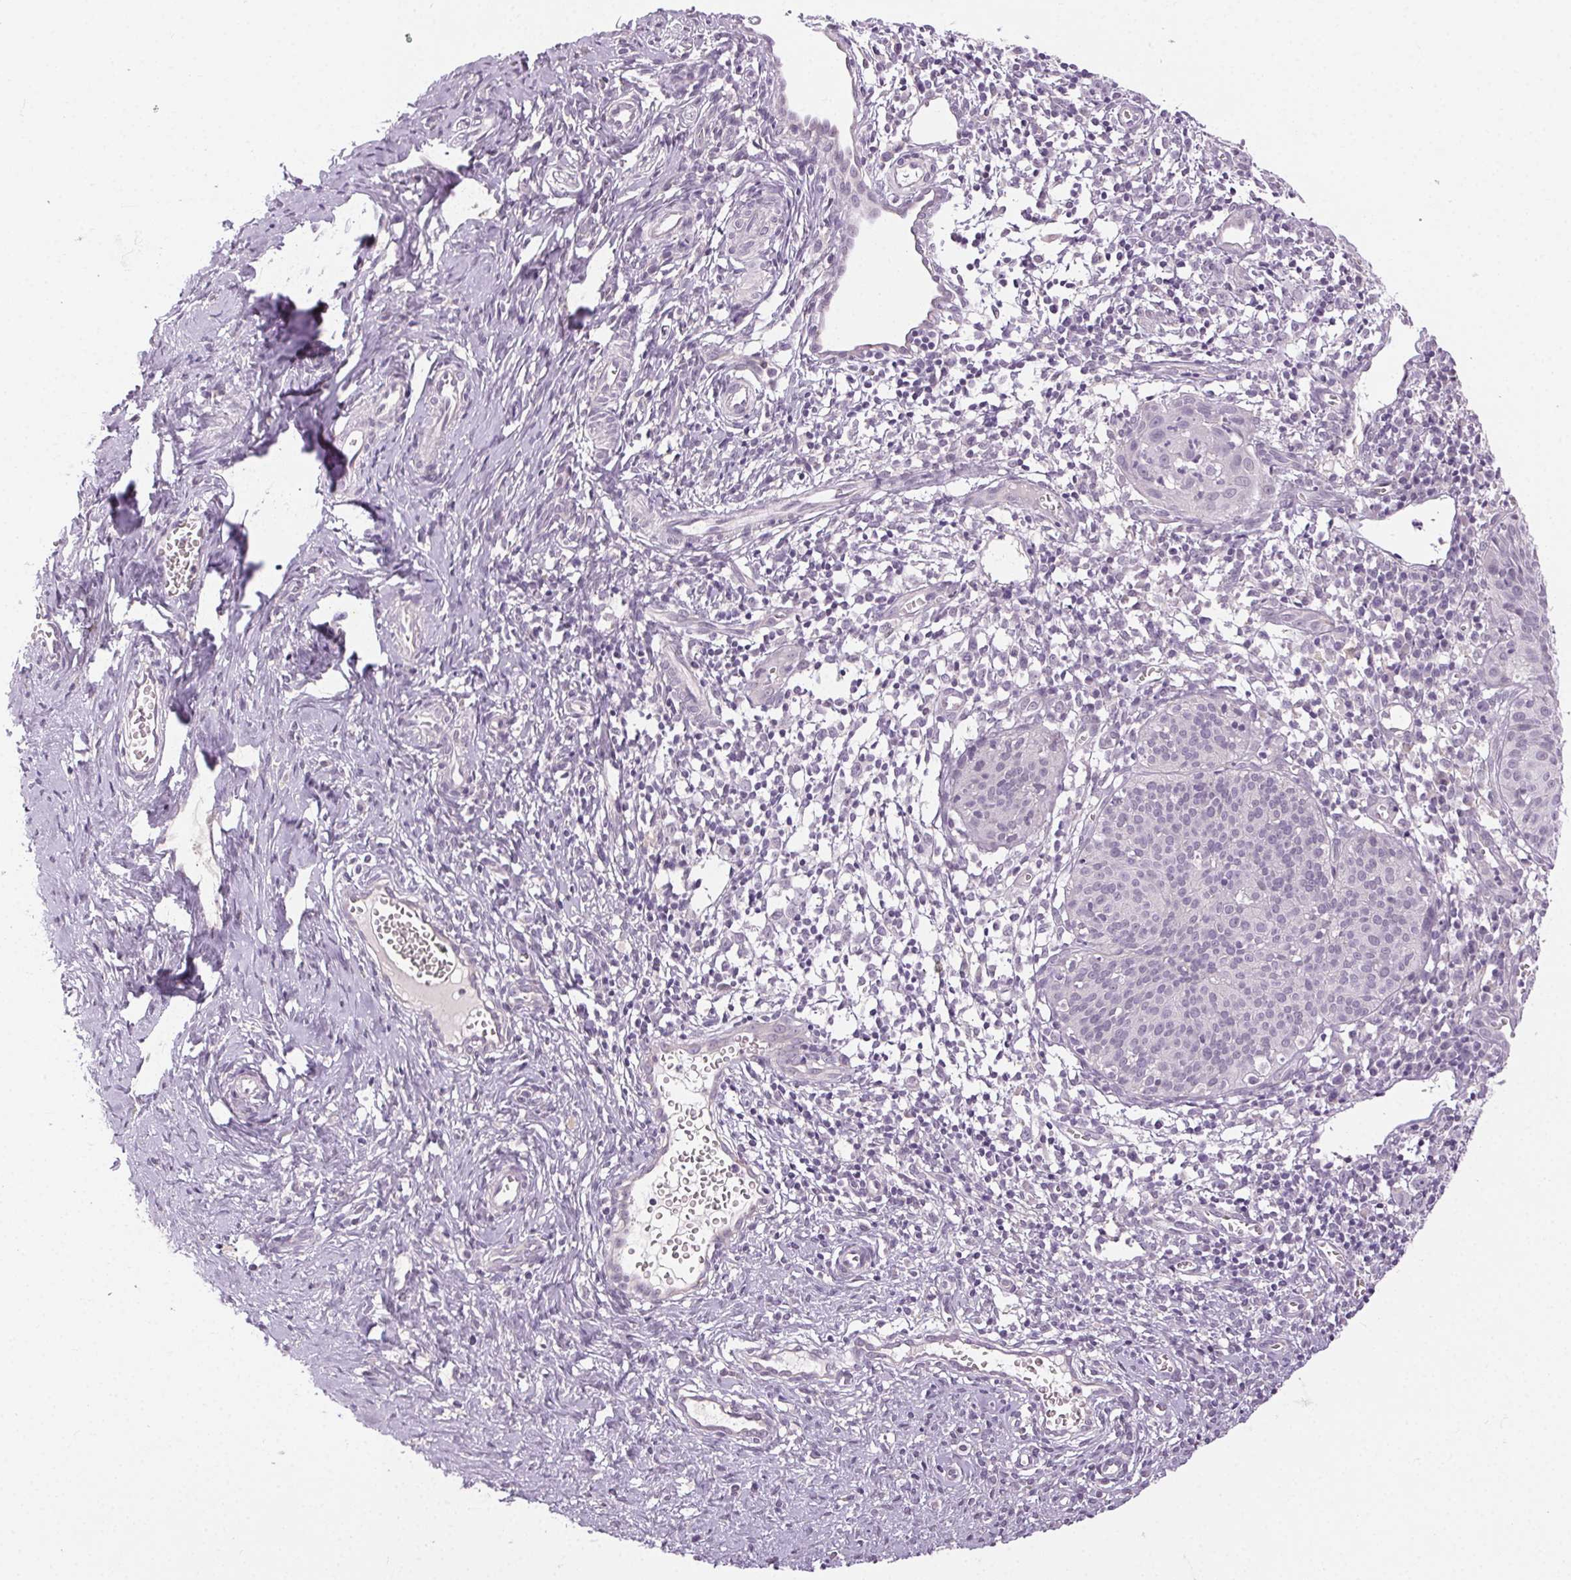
{"staining": {"intensity": "negative", "quantity": "none", "location": "none"}, "tissue": "cervical cancer", "cell_type": "Tumor cells", "image_type": "cancer", "snomed": [{"axis": "morphology", "description": "Squamous cell carcinoma, NOS"}, {"axis": "topography", "description": "Cervix"}], "caption": "Immunohistochemistry micrograph of neoplastic tissue: human cervical cancer stained with DAB reveals no significant protein positivity in tumor cells. (Stains: DAB immunohistochemistry (IHC) with hematoxylin counter stain, Microscopy: brightfield microscopy at high magnification).", "gene": "FAM168A", "patient": {"sex": "female", "age": 52}}